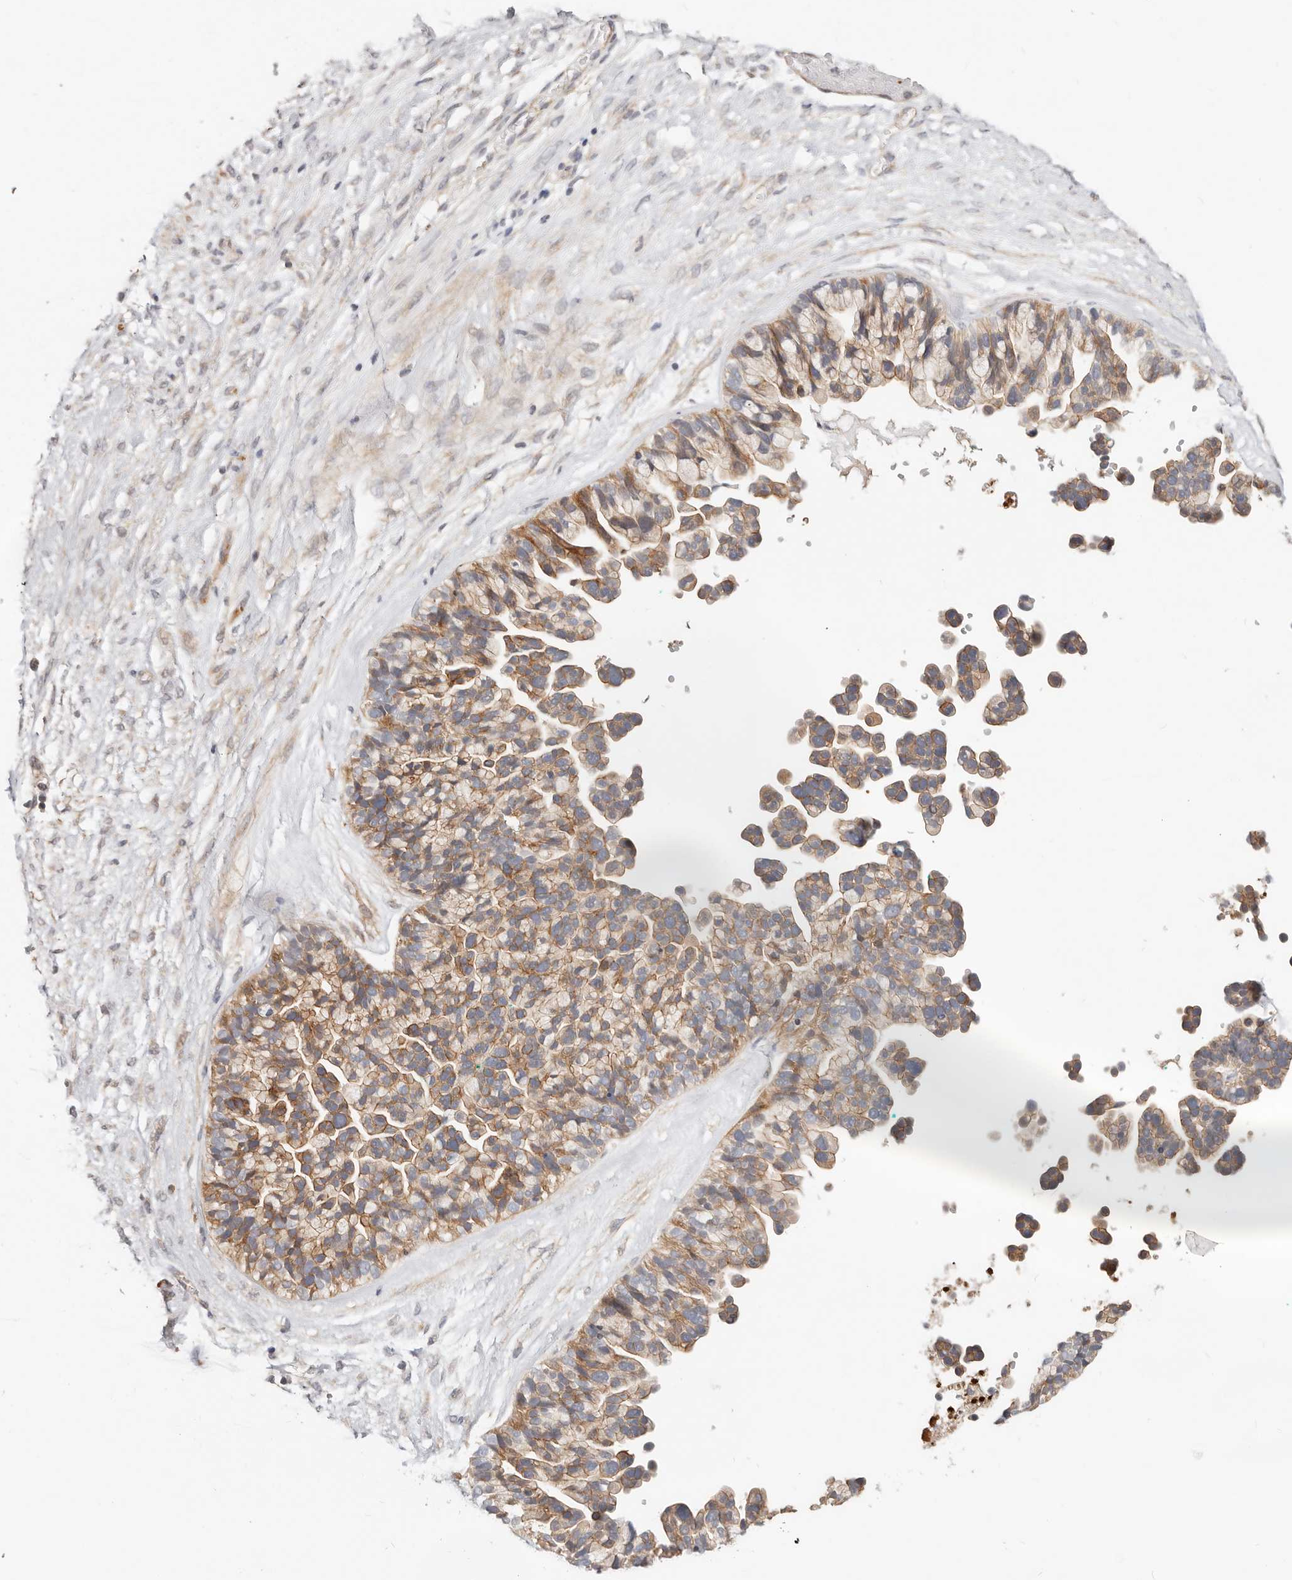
{"staining": {"intensity": "moderate", "quantity": ">75%", "location": "cytoplasmic/membranous"}, "tissue": "ovarian cancer", "cell_type": "Tumor cells", "image_type": "cancer", "snomed": [{"axis": "morphology", "description": "Cystadenocarcinoma, serous, NOS"}, {"axis": "topography", "description": "Ovary"}], "caption": "About >75% of tumor cells in ovarian serous cystadenocarcinoma show moderate cytoplasmic/membranous protein staining as visualized by brown immunohistochemical staining.", "gene": "ZRANB1", "patient": {"sex": "female", "age": 56}}